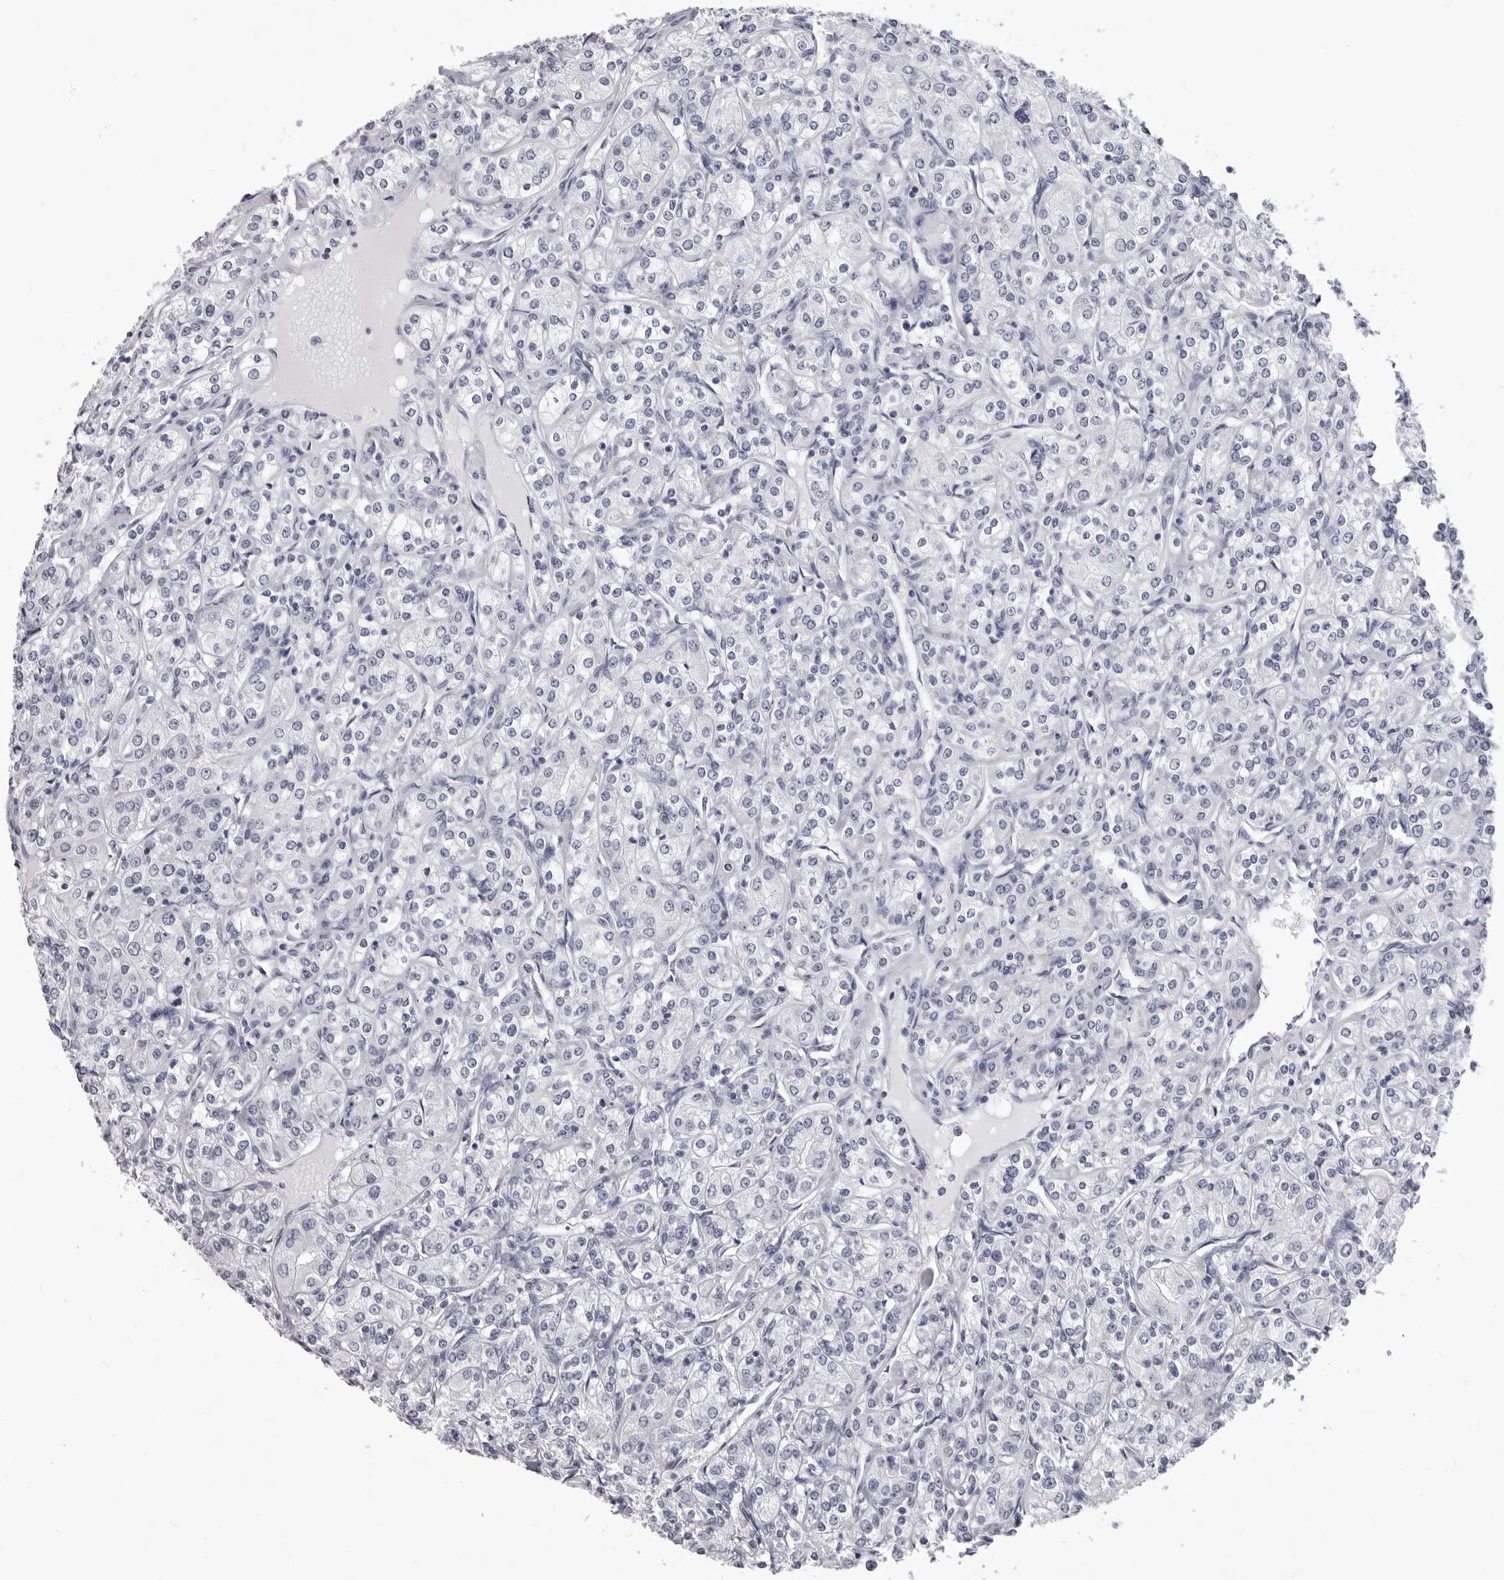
{"staining": {"intensity": "negative", "quantity": "none", "location": "none"}, "tissue": "renal cancer", "cell_type": "Tumor cells", "image_type": "cancer", "snomed": [{"axis": "morphology", "description": "Adenocarcinoma, NOS"}, {"axis": "topography", "description": "Kidney"}], "caption": "Immunohistochemistry photomicrograph of neoplastic tissue: renal cancer stained with DAB (3,3'-diaminobenzidine) reveals no significant protein positivity in tumor cells. (DAB (3,3'-diaminobenzidine) immunohistochemistry, high magnification).", "gene": "LGALS4", "patient": {"sex": "male", "age": 77}}